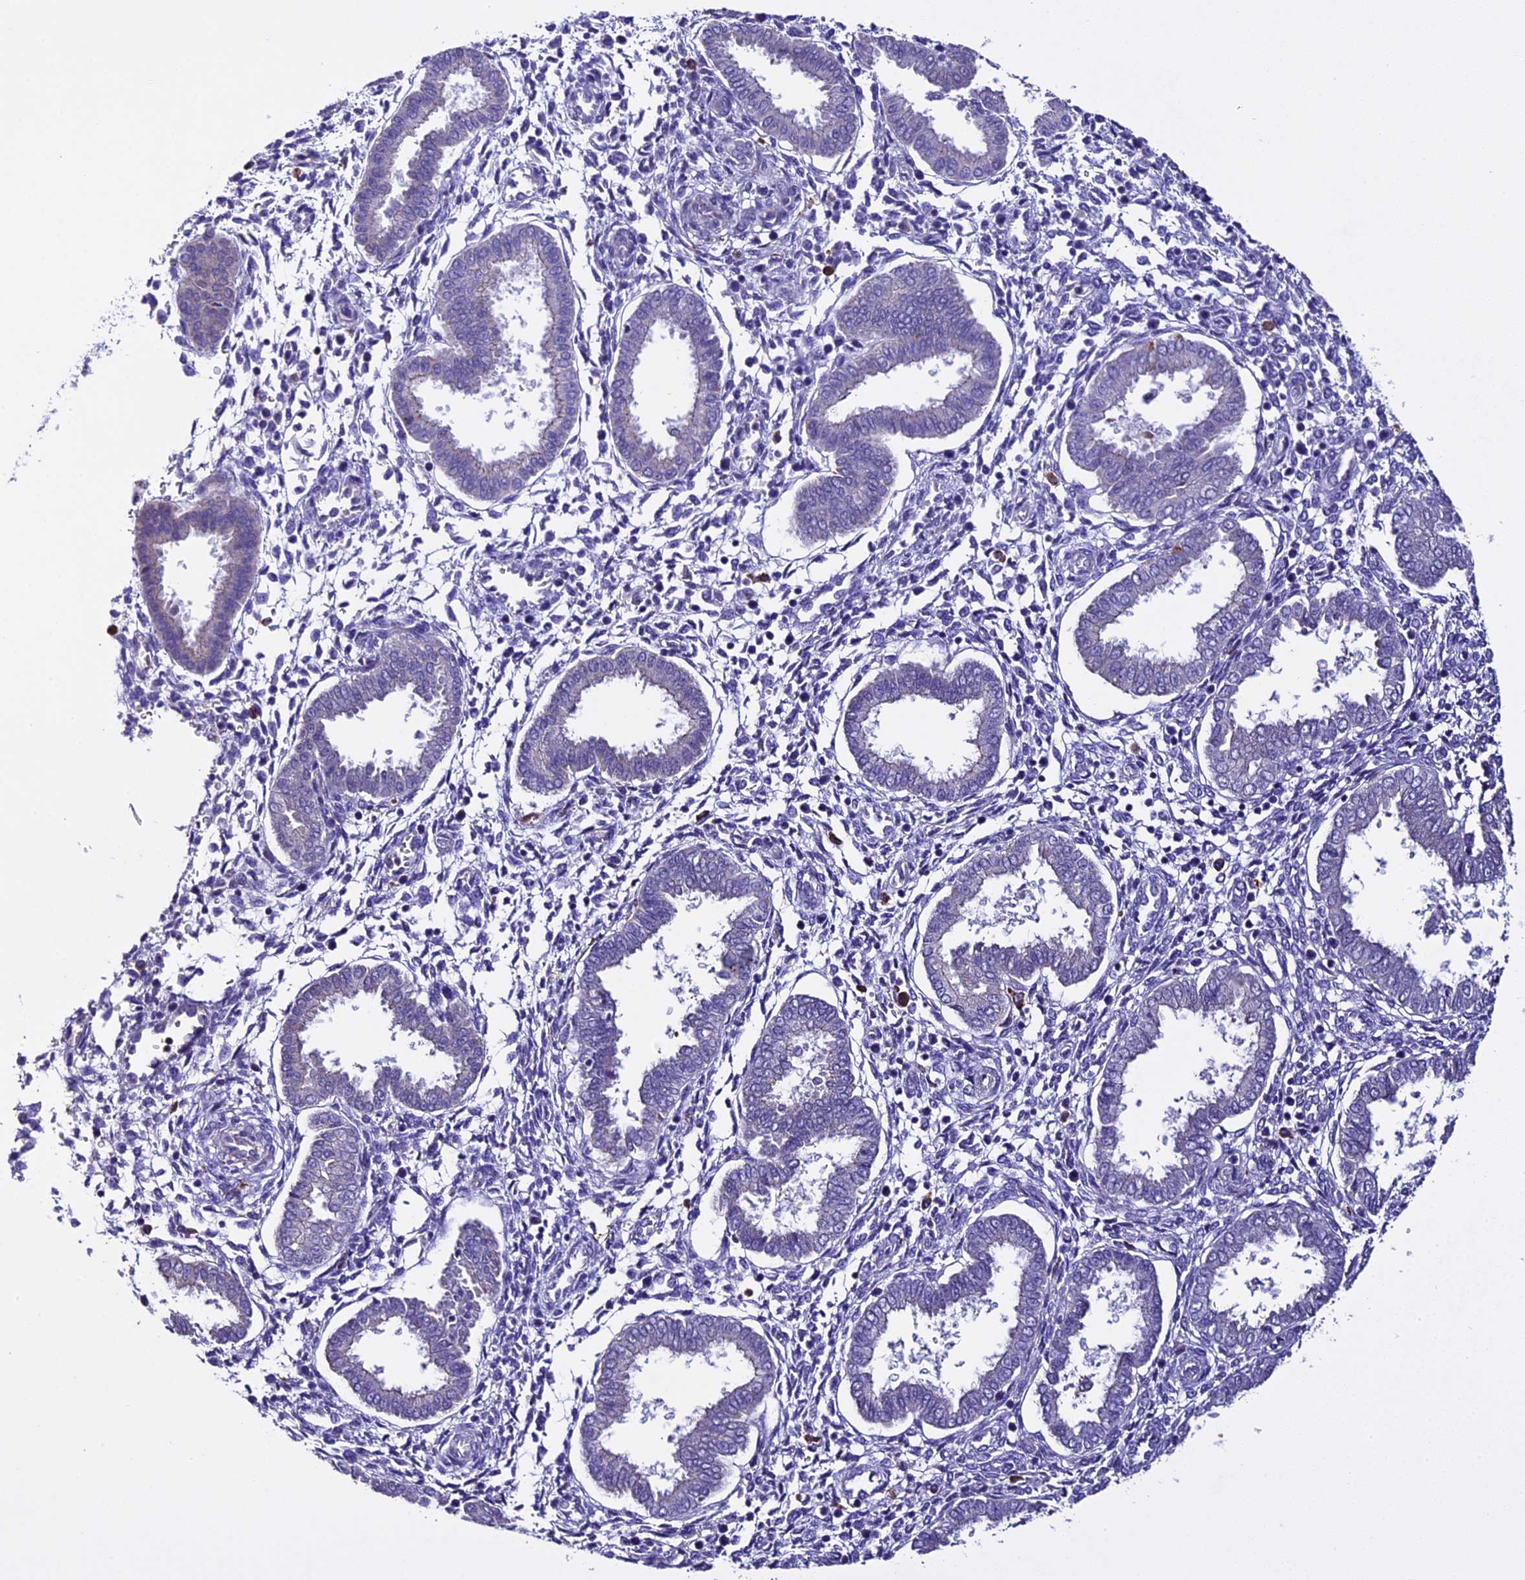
{"staining": {"intensity": "negative", "quantity": "none", "location": "none"}, "tissue": "endometrium", "cell_type": "Cells in endometrial stroma", "image_type": "normal", "snomed": [{"axis": "morphology", "description": "Normal tissue, NOS"}, {"axis": "topography", "description": "Endometrium"}], "caption": "Cells in endometrial stroma show no significant protein expression in unremarkable endometrium. The staining is performed using DAB (3,3'-diaminobenzidine) brown chromogen with nuclei counter-stained in using hematoxylin.", "gene": "NOD2", "patient": {"sex": "female", "age": 24}}